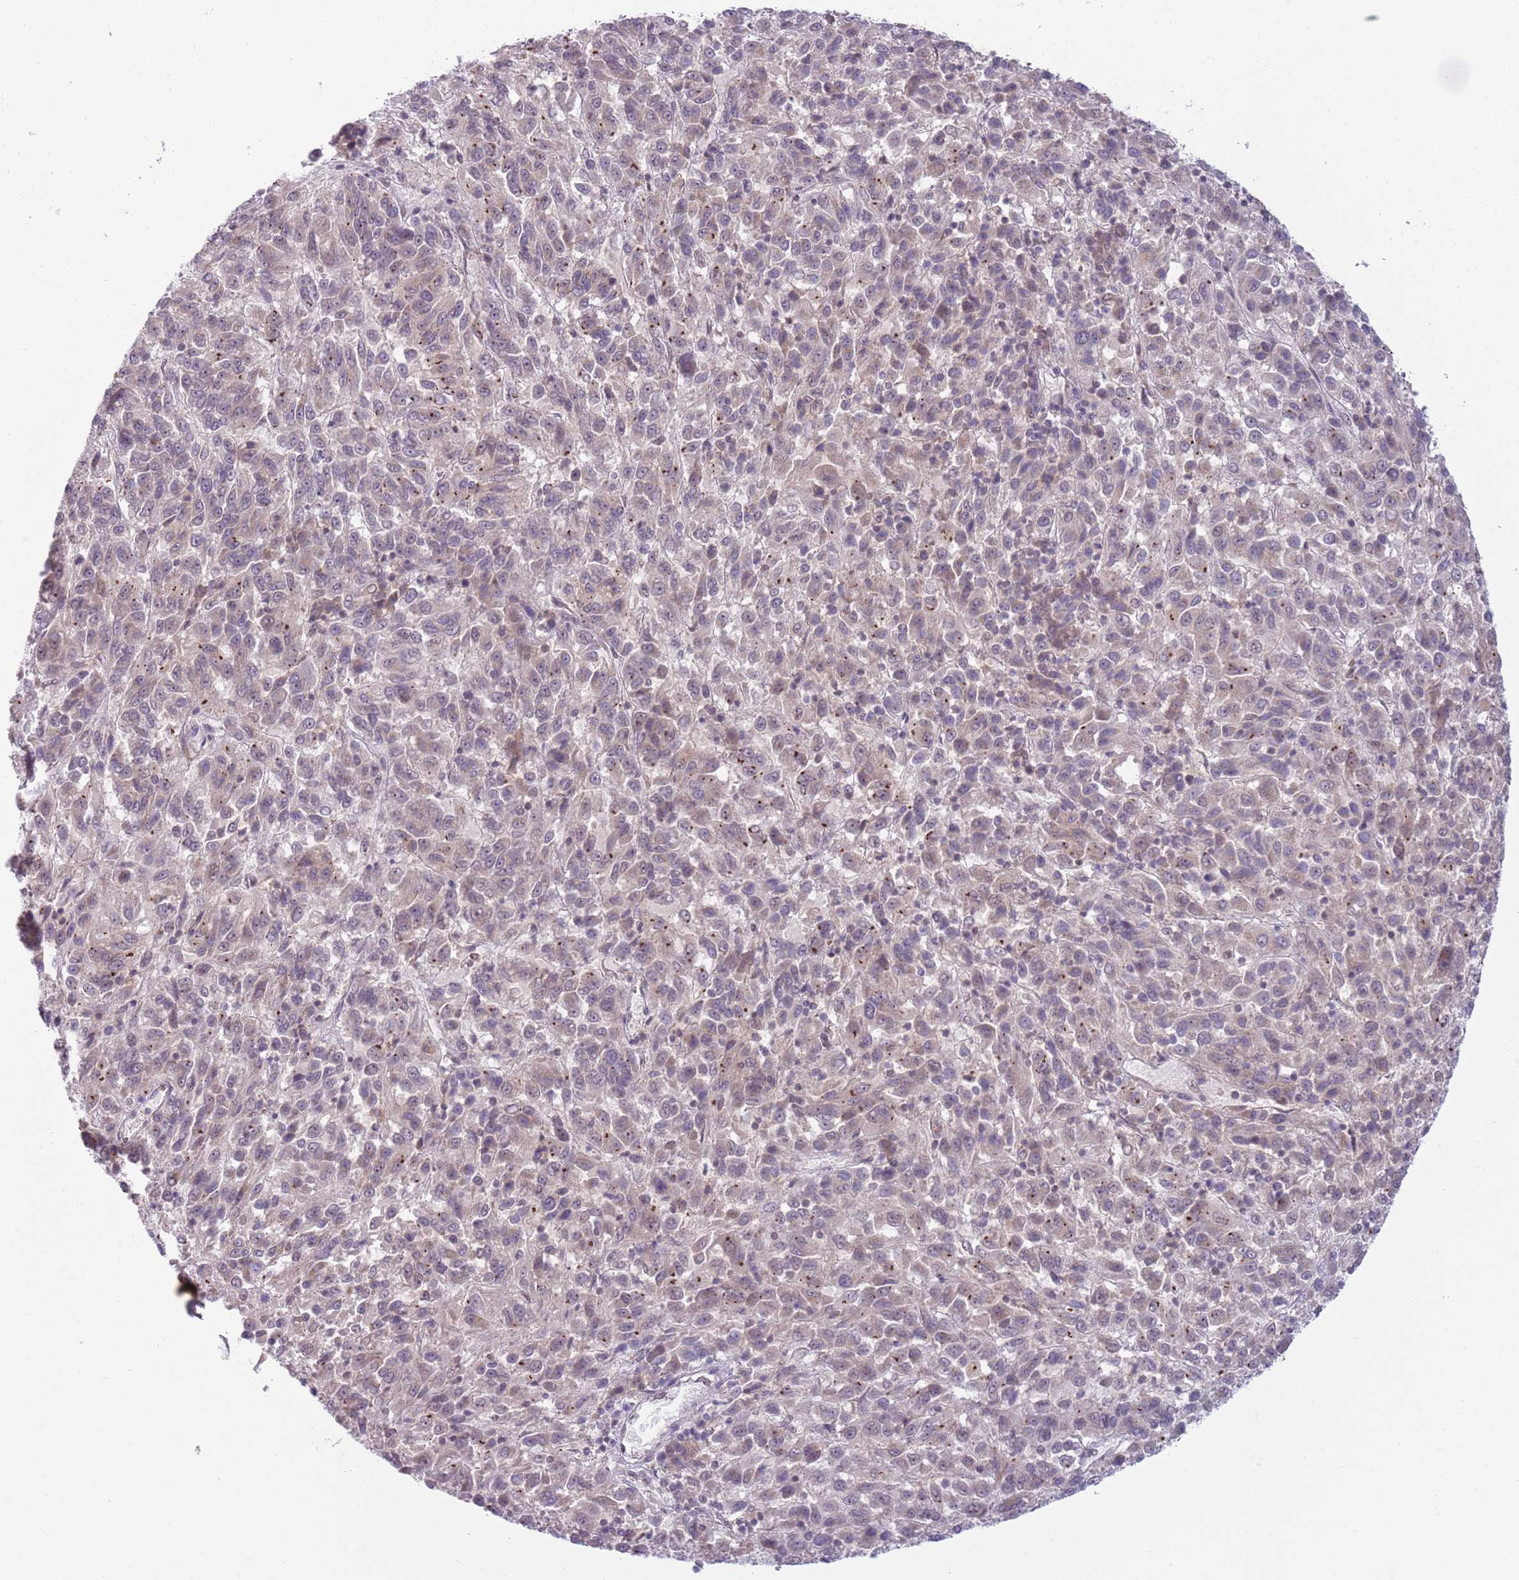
{"staining": {"intensity": "negative", "quantity": "none", "location": "none"}, "tissue": "melanoma", "cell_type": "Tumor cells", "image_type": "cancer", "snomed": [{"axis": "morphology", "description": "Malignant melanoma, Metastatic site"}, {"axis": "topography", "description": "Lung"}], "caption": "Tumor cells are negative for brown protein staining in melanoma.", "gene": "TM2D1", "patient": {"sex": "male", "age": 64}}